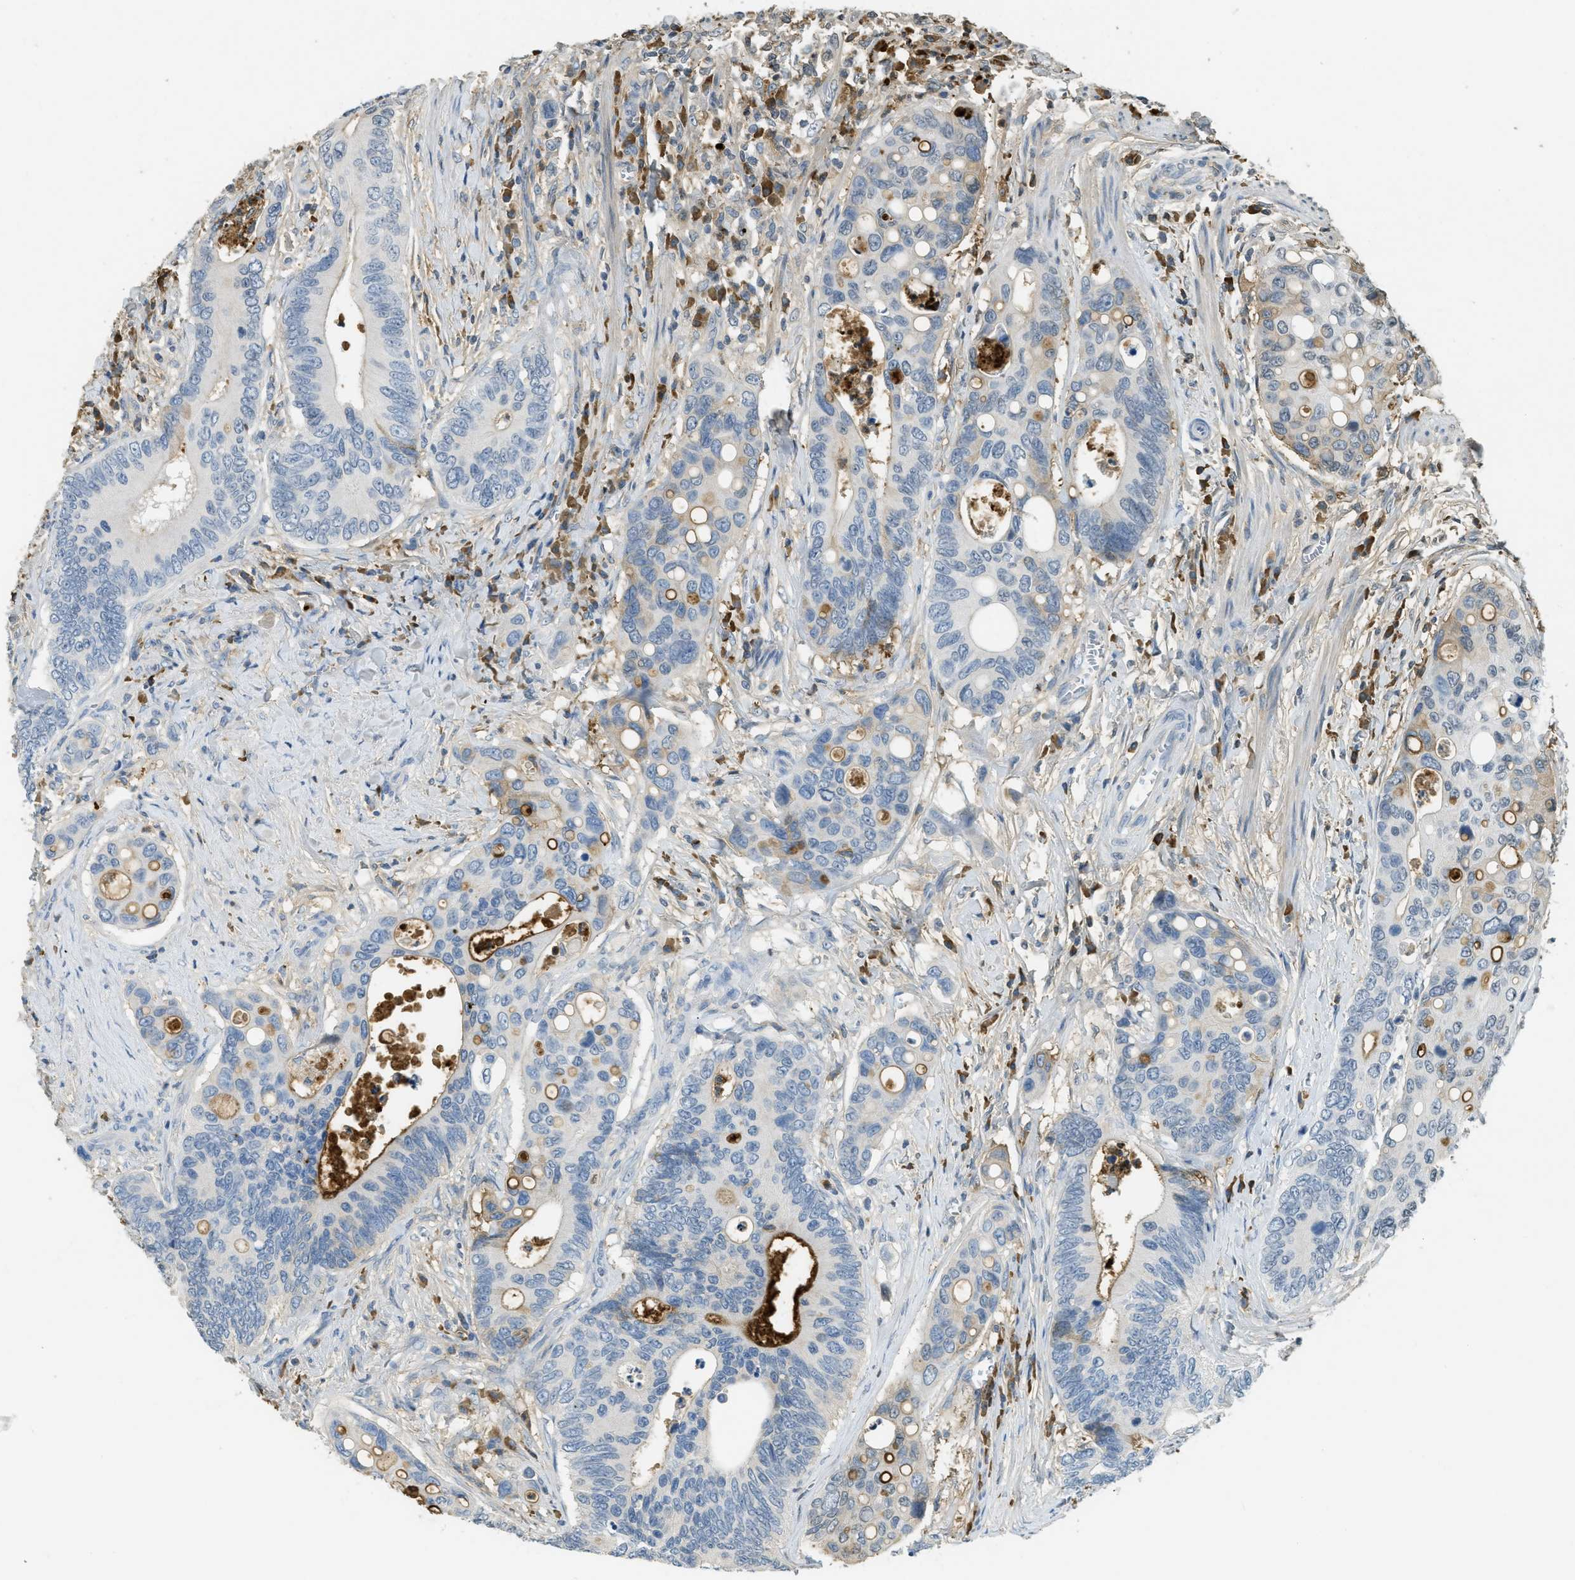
{"staining": {"intensity": "weak", "quantity": "<25%", "location": "cytoplasmic/membranous"}, "tissue": "colorectal cancer", "cell_type": "Tumor cells", "image_type": "cancer", "snomed": [{"axis": "morphology", "description": "Inflammation, NOS"}, {"axis": "morphology", "description": "Adenocarcinoma, NOS"}, {"axis": "topography", "description": "Colon"}], "caption": "Tumor cells are negative for protein expression in human colorectal cancer.", "gene": "PRTN3", "patient": {"sex": "male", "age": 72}}